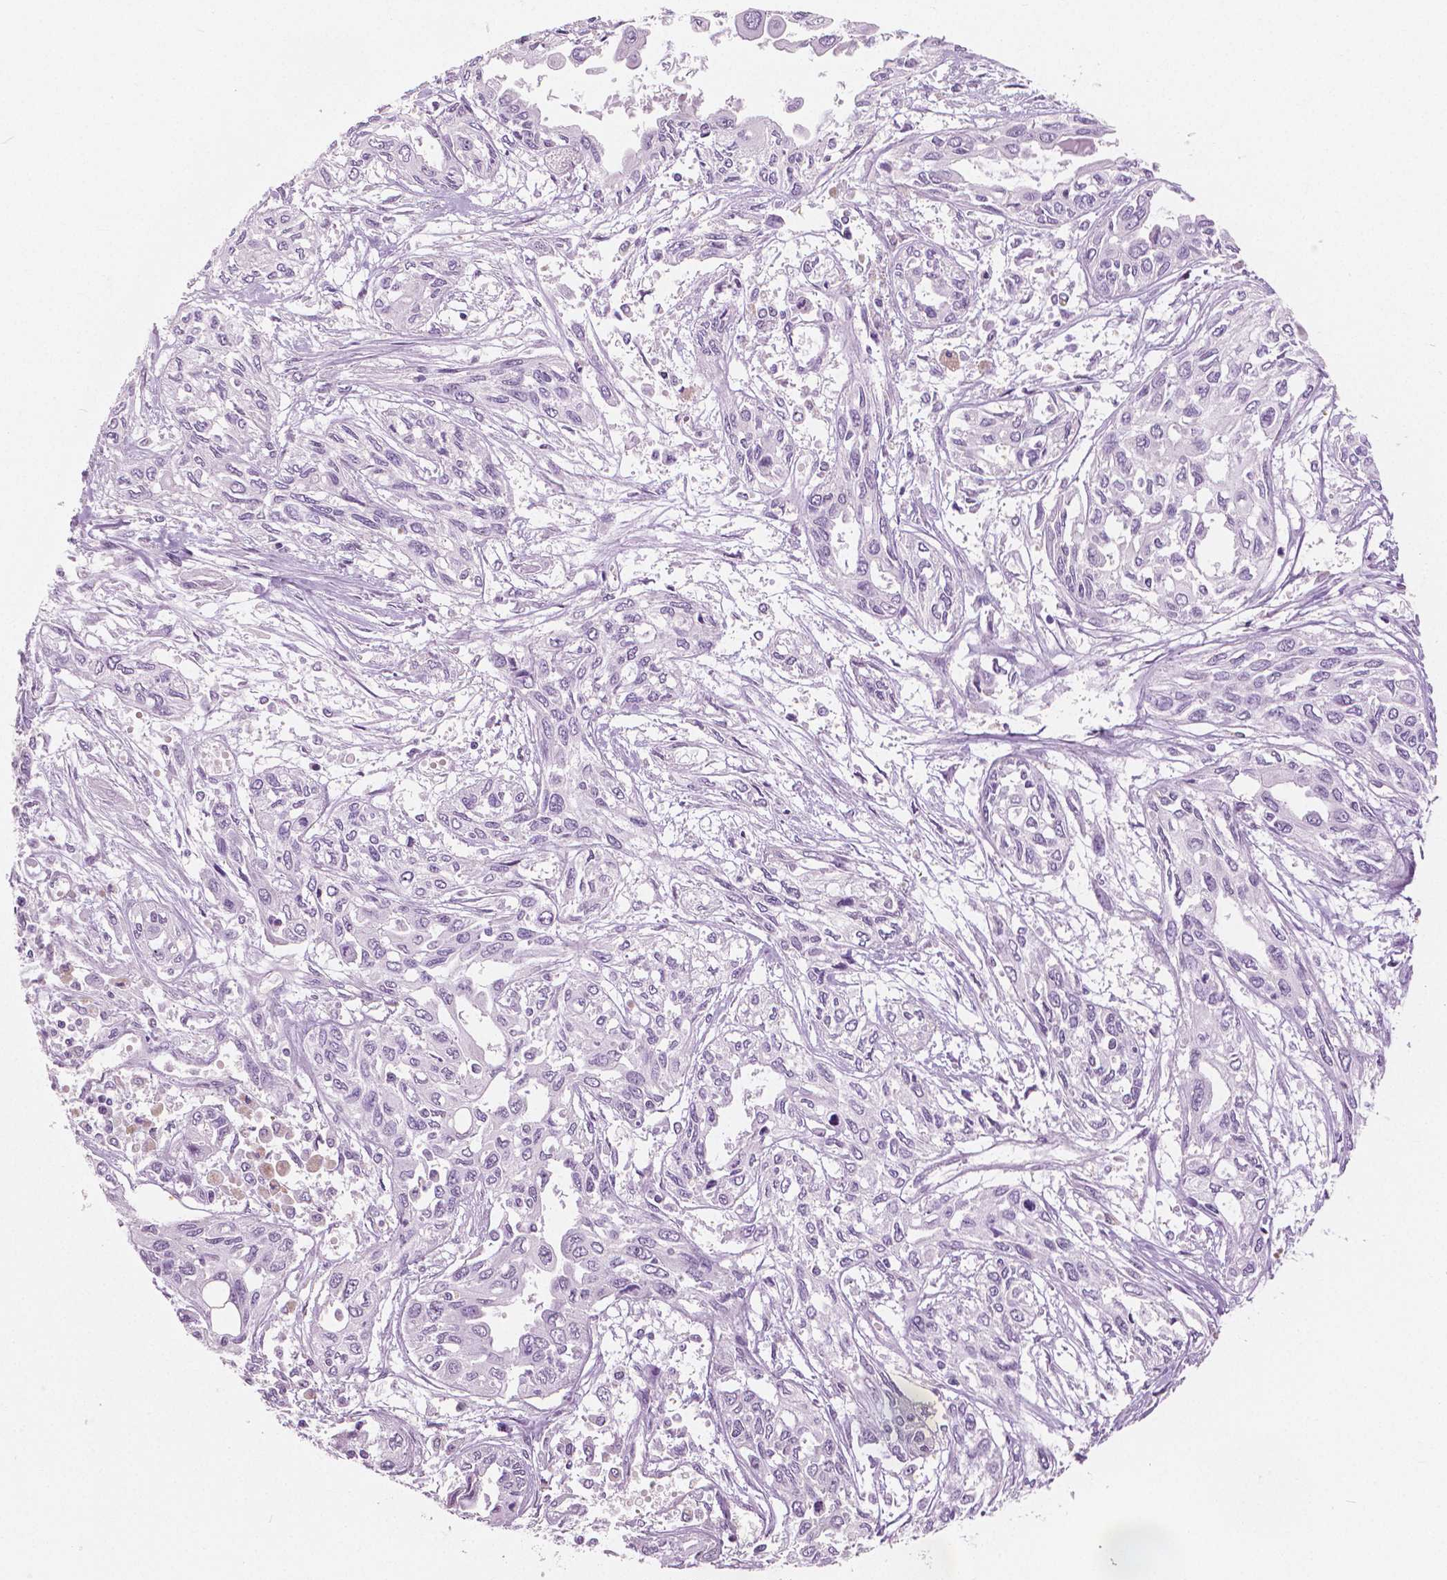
{"staining": {"intensity": "negative", "quantity": "none", "location": "none"}, "tissue": "pancreatic cancer", "cell_type": "Tumor cells", "image_type": "cancer", "snomed": [{"axis": "morphology", "description": "Adenocarcinoma, NOS"}, {"axis": "topography", "description": "Pancreas"}], "caption": "High power microscopy photomicrograph of an IHC histopathology image of pancreatic cancer (adenocarcinoma), revealing no significant positivity in tumor cells.", "gene": "GALM", "patient": {"sex": "female", "age": 55}}